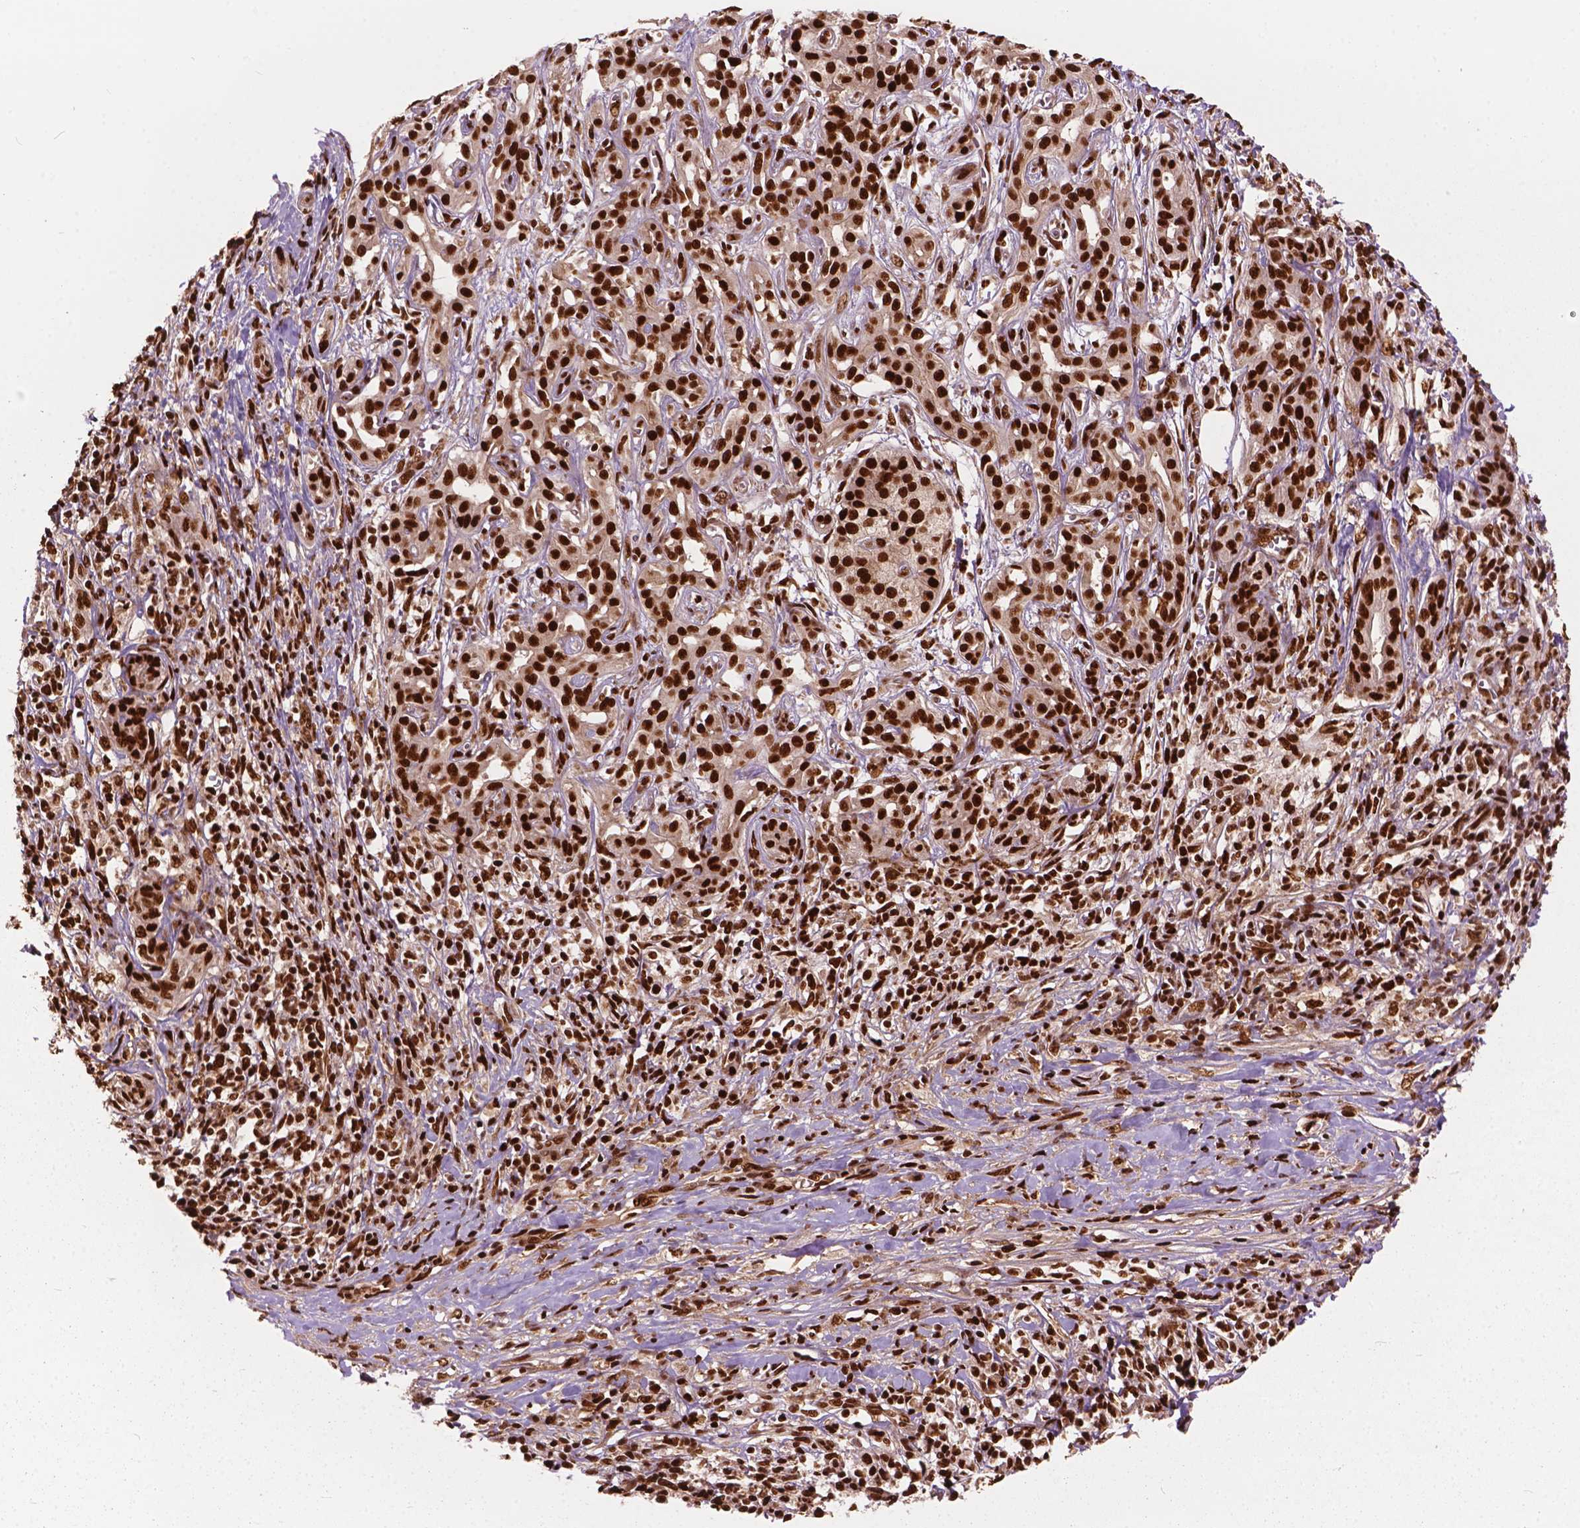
{"staining": {"intensity": "strong", "quantity": ">75%", "location": "nuclear"}, "tissue": "pancreatic cancer", "cell_type": "Tumor cells", "image_type": "cancer", "snomed": [{"axis": "morphology", "description": "Adenocarcinoma, NOS"}, {"axis": "topography", "description": "Pancreas"}], "caption": "IHC of pancreatic adenocarcinoma demonstrates high levels of strong nuclear staining in approximately >75% of tumor cells.", "gene": "ANP32B", "patient": {"sex": "male", "age": 61}}